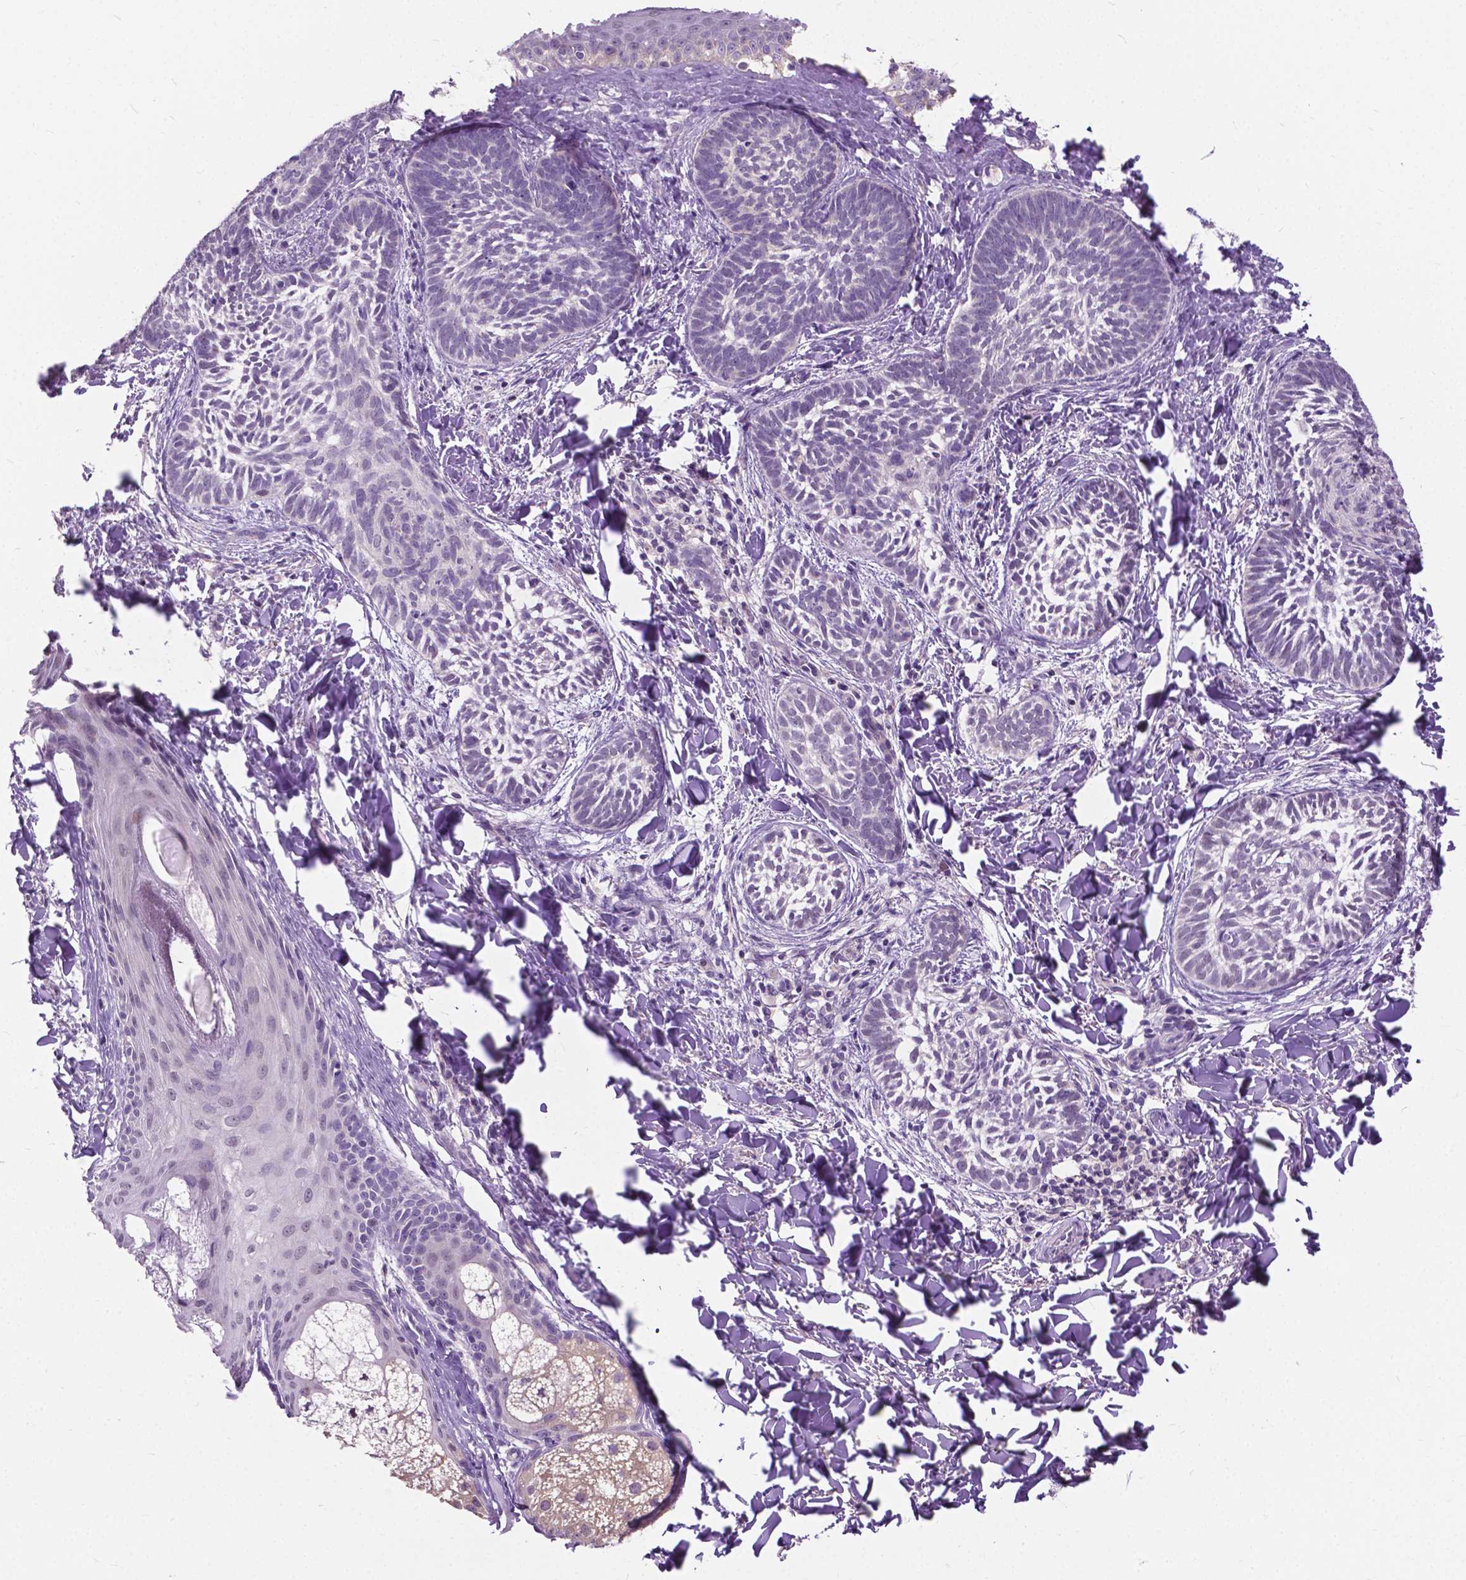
{"staining": {"intensity": "negative", "quantity": "none", "location": "none"}, "tissue": "skin cancer", "cell_type": "Tumor cells", "image_type": "cancer", "snomed": [{"axis": "morphology", "description": "Normal tissue, NOS"}, {"axis": "morphology", "description": "Basal cell carcinoma"}, {"axis": "topography", "description": "Skin"}], "caption": "This micrograph is of skin cancer stained with immunohistochemistry (IHC) to label a protein in brown with the nuclei are counter-stained blue. There is no expression in tumor cells.", "gene": "TTC9B", "patient": {"sex": "male", "age": 46}}